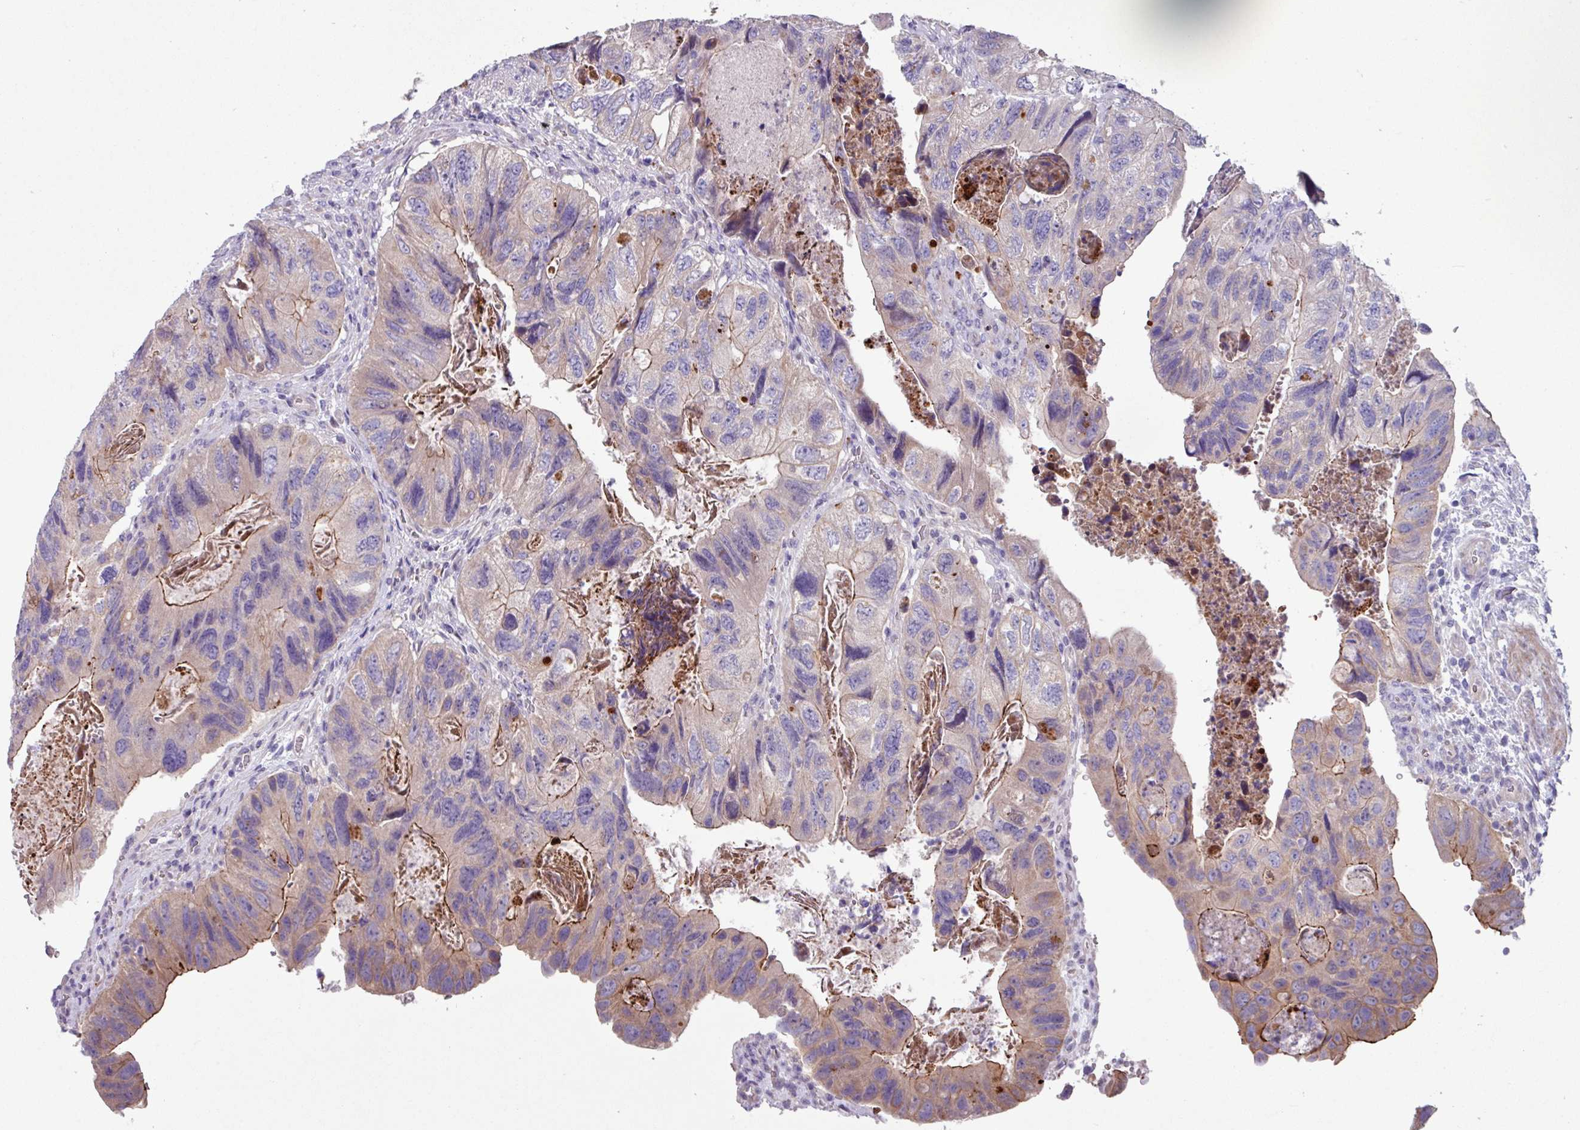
{"staining": {"intensity": "weak", "quantity": "<25%", "location": "cytoplasmic/membranous"}, "tissue": "colorectal cancer", "cell_type": "Tumor cells", "image_type": "cancer", "snomed": [{"axis": "morphology", "description": "Adenocarcinoma, NOS"}, {"axis": "topography", "description": "Rectum"}], "caption": "Micrograph shows no significant protein staining in tumor cells of colorectal cancer.", "gene": "IQCJ", "patient": {"sex": "male", "age": 63}}